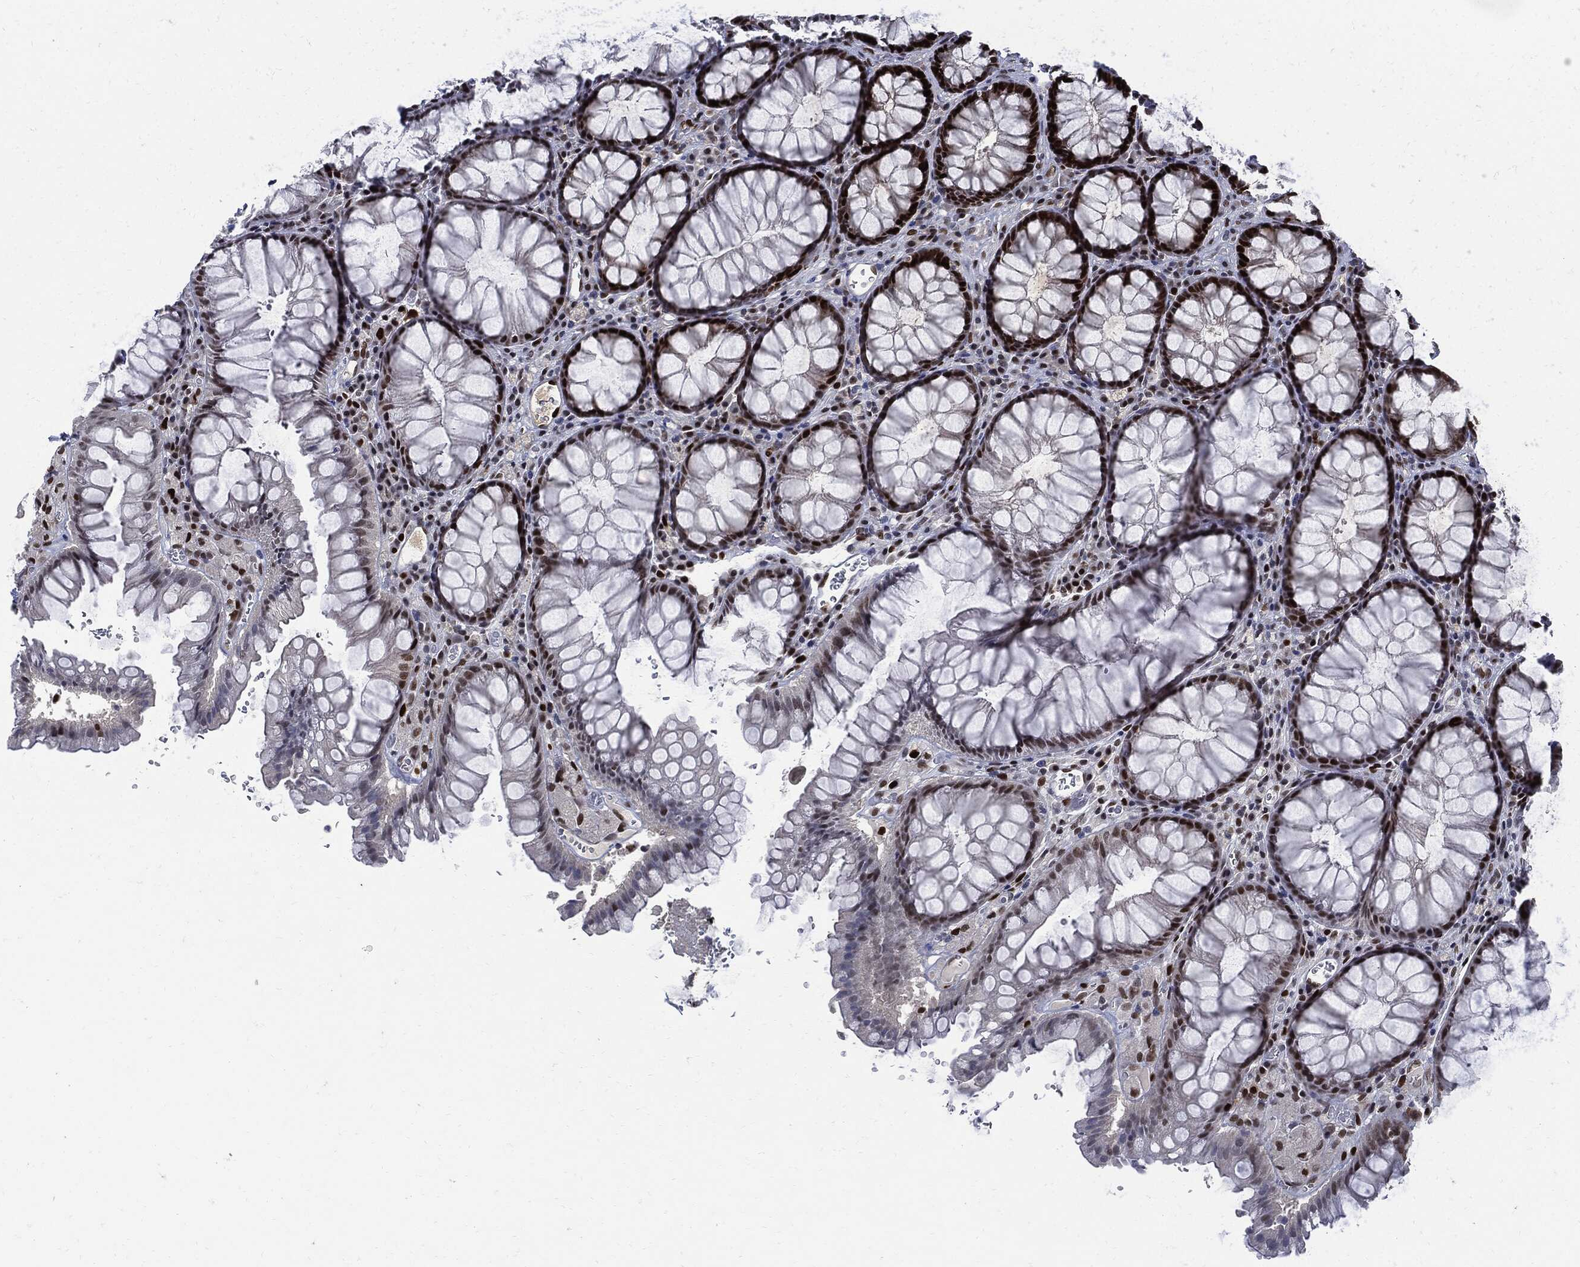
{"staining": {"intensity": "strong", "quantity": "25%-75%", "location": "nuclear"}, "tissue": "rectum", "cell_type": "Glandular cells", "image_type": "normal", "snomed": [{"axis": "morphology", "description": "Normal tissue, NOS"}, {"axis": "topography", "description": "Rectum"}], "caption": "High-magnification brightfield microscopy of benign rectum stained with DAB (brown) and counterstained with hematoxylin (blue). glandular cells exhibit strong nuclear expression is appreciated in approximately25%-75% of cells. (IHC, brightfield microscopy, high magnification).", "gene": "PCNA", "patient": {"sex": "female", "age": 68}}